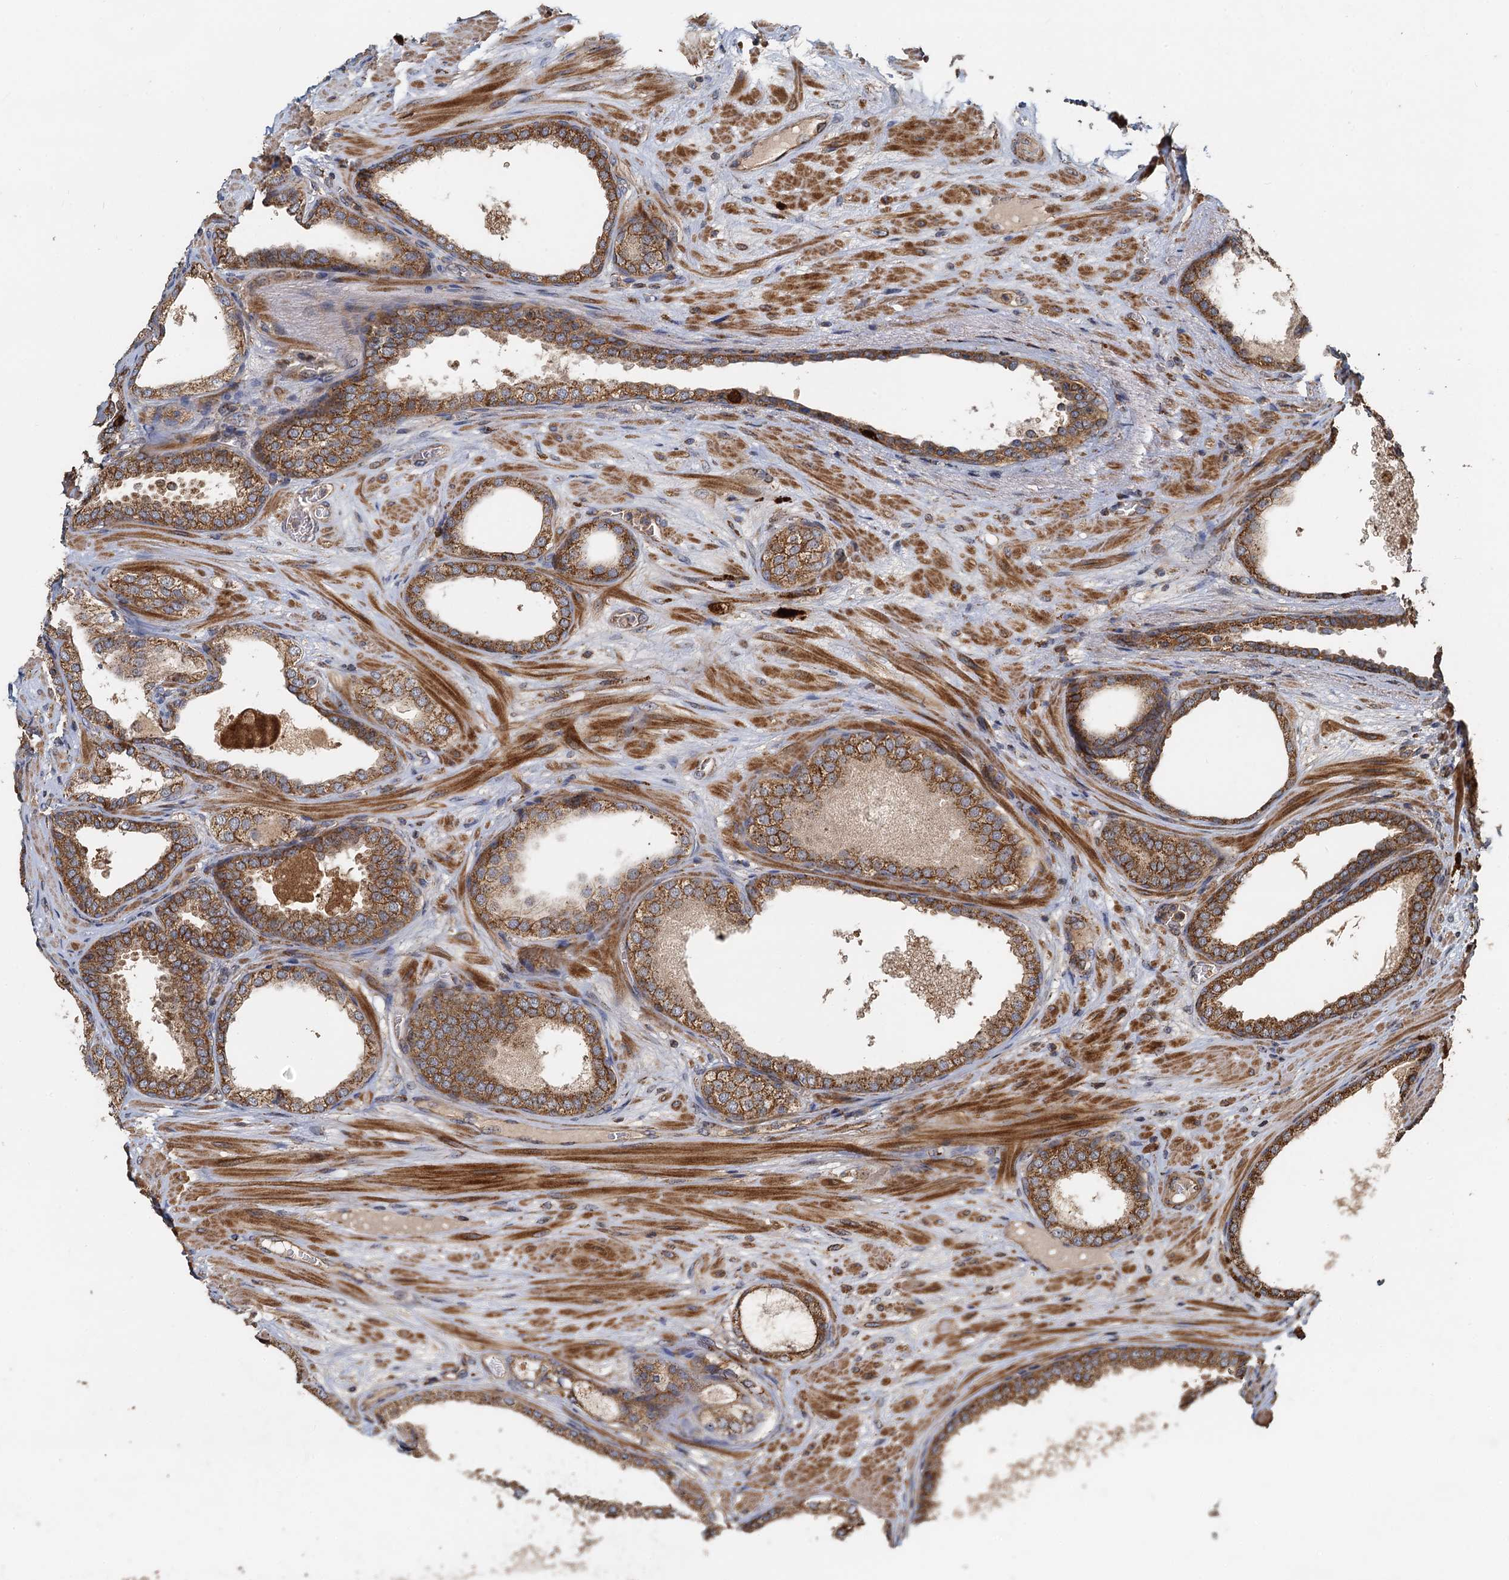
{"staining": {"intensity": "moderate", "quantity": ">75%", "location": "cytoplasmic/membranous"}, "tissue": "prostate cancer", "cell_type": "Tumor cells", "image_type": "cancer", "snomed": [{"axis": "morphology", "description": "Adenocarcinoma, High grade"}, {"axis": "topography", "description": "Prostate"}], "caption": "Moderate cytoplasmic/membranous protein expression is present in approximately >75% of tumor cells in prostate cancer.", "gene": "SDS", "patient": {"sex": "male", "age": 59}}